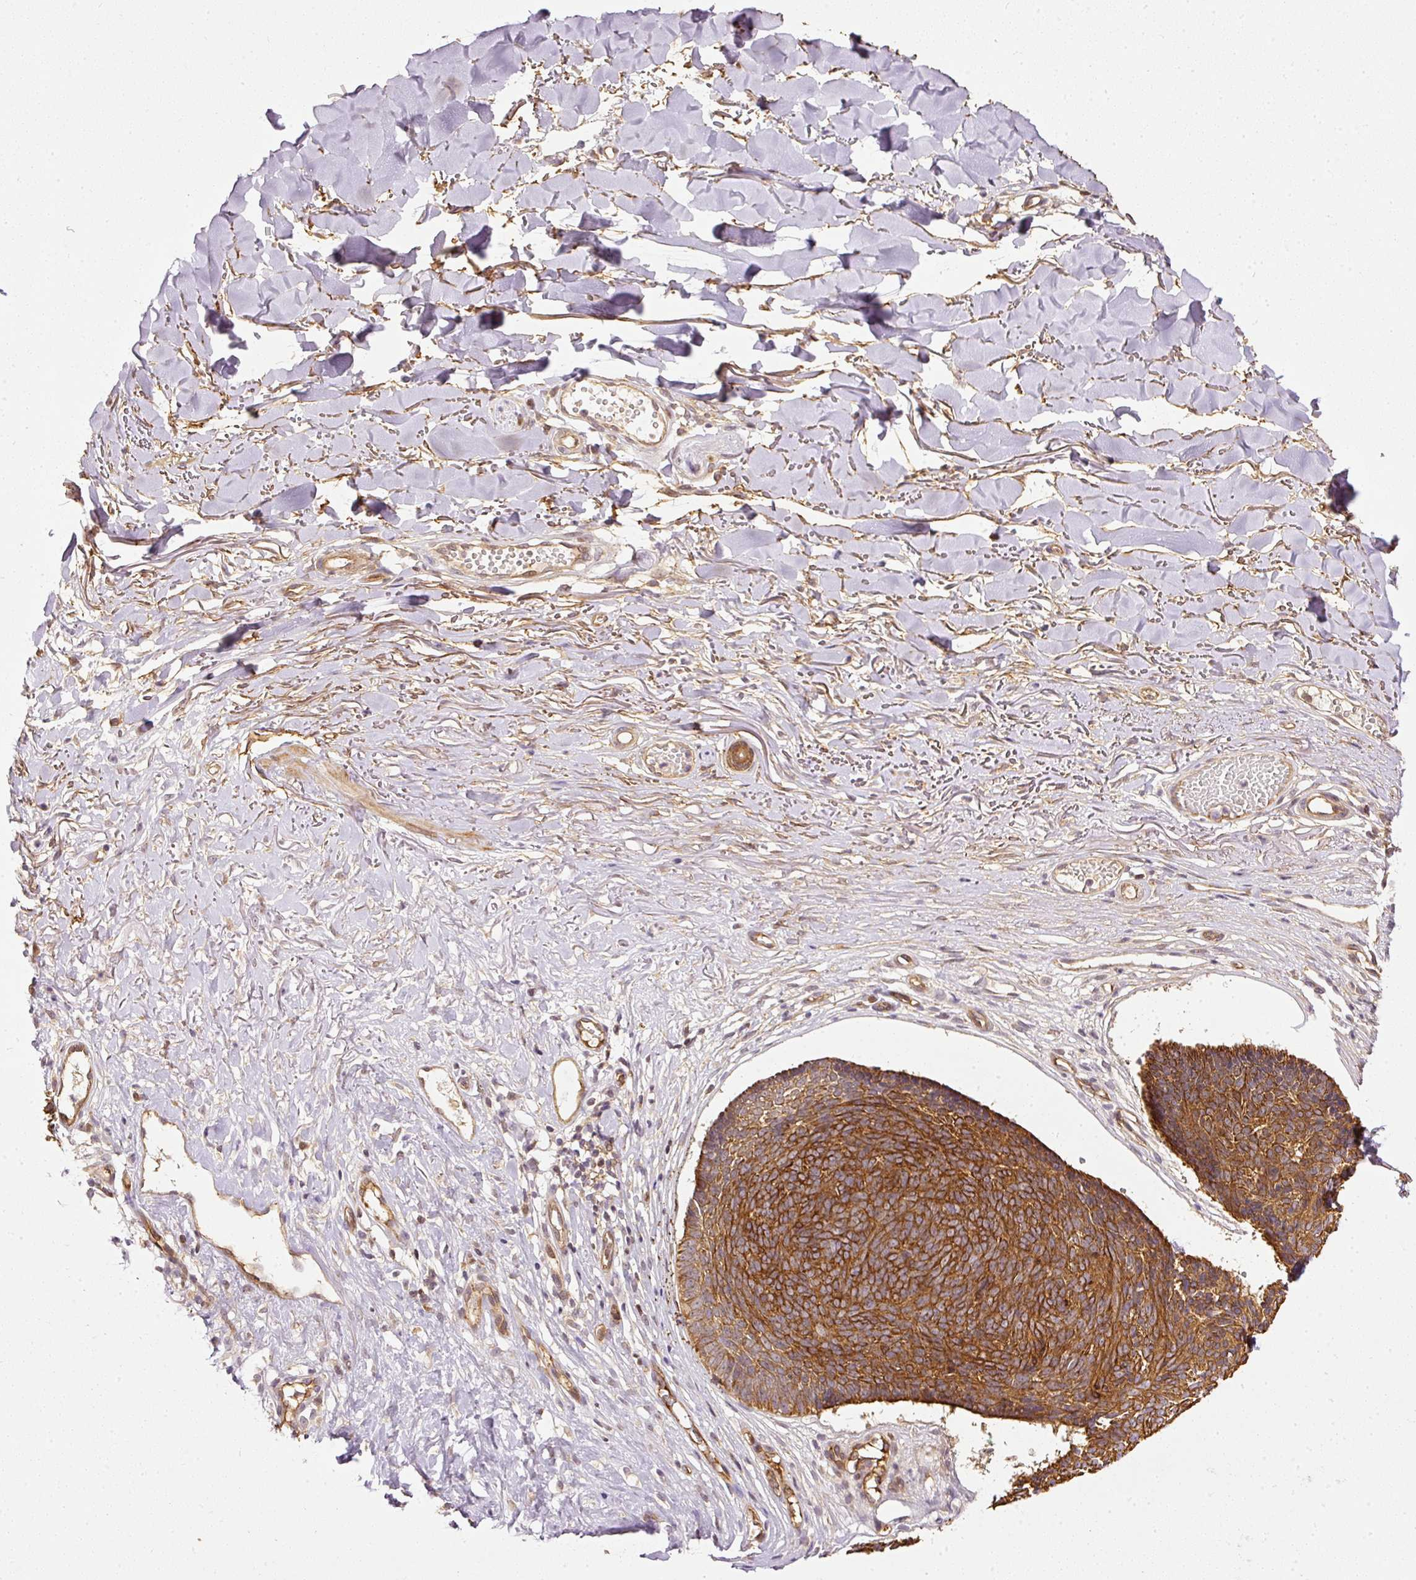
{"staining": {"intensity": "strong", "quantity": ">75%", "location": "cytoplasmic/membranous"}, "tissue": "skin cancer", "cell_type": "Tumor cells", "image_type": "cancer", "snomed": [{"axis": "morphology", "description": "Basal cell carcinoma"}, {"axis": "topography", "description": "Skin"}, {"axis": "topography", "description": "Skin of neck"}, {"axis": "topography", "description": "Skin of shoulder"}, {"axis": "topography", "description": "Skin of back"}], "caption": "Protein analysis of skin basal cell carcinoma tissue shows strong cytoplasmic/membranous staining in about >75% of tumor cells. The staining was performed using DAB (3,3'-diaminobenzidine), with brown indicating positive protein expression. Nuclei are stained blue with hematoxylin.", "gene": "MIF4GD", "patient": {"sex": "male", "age": 80}}